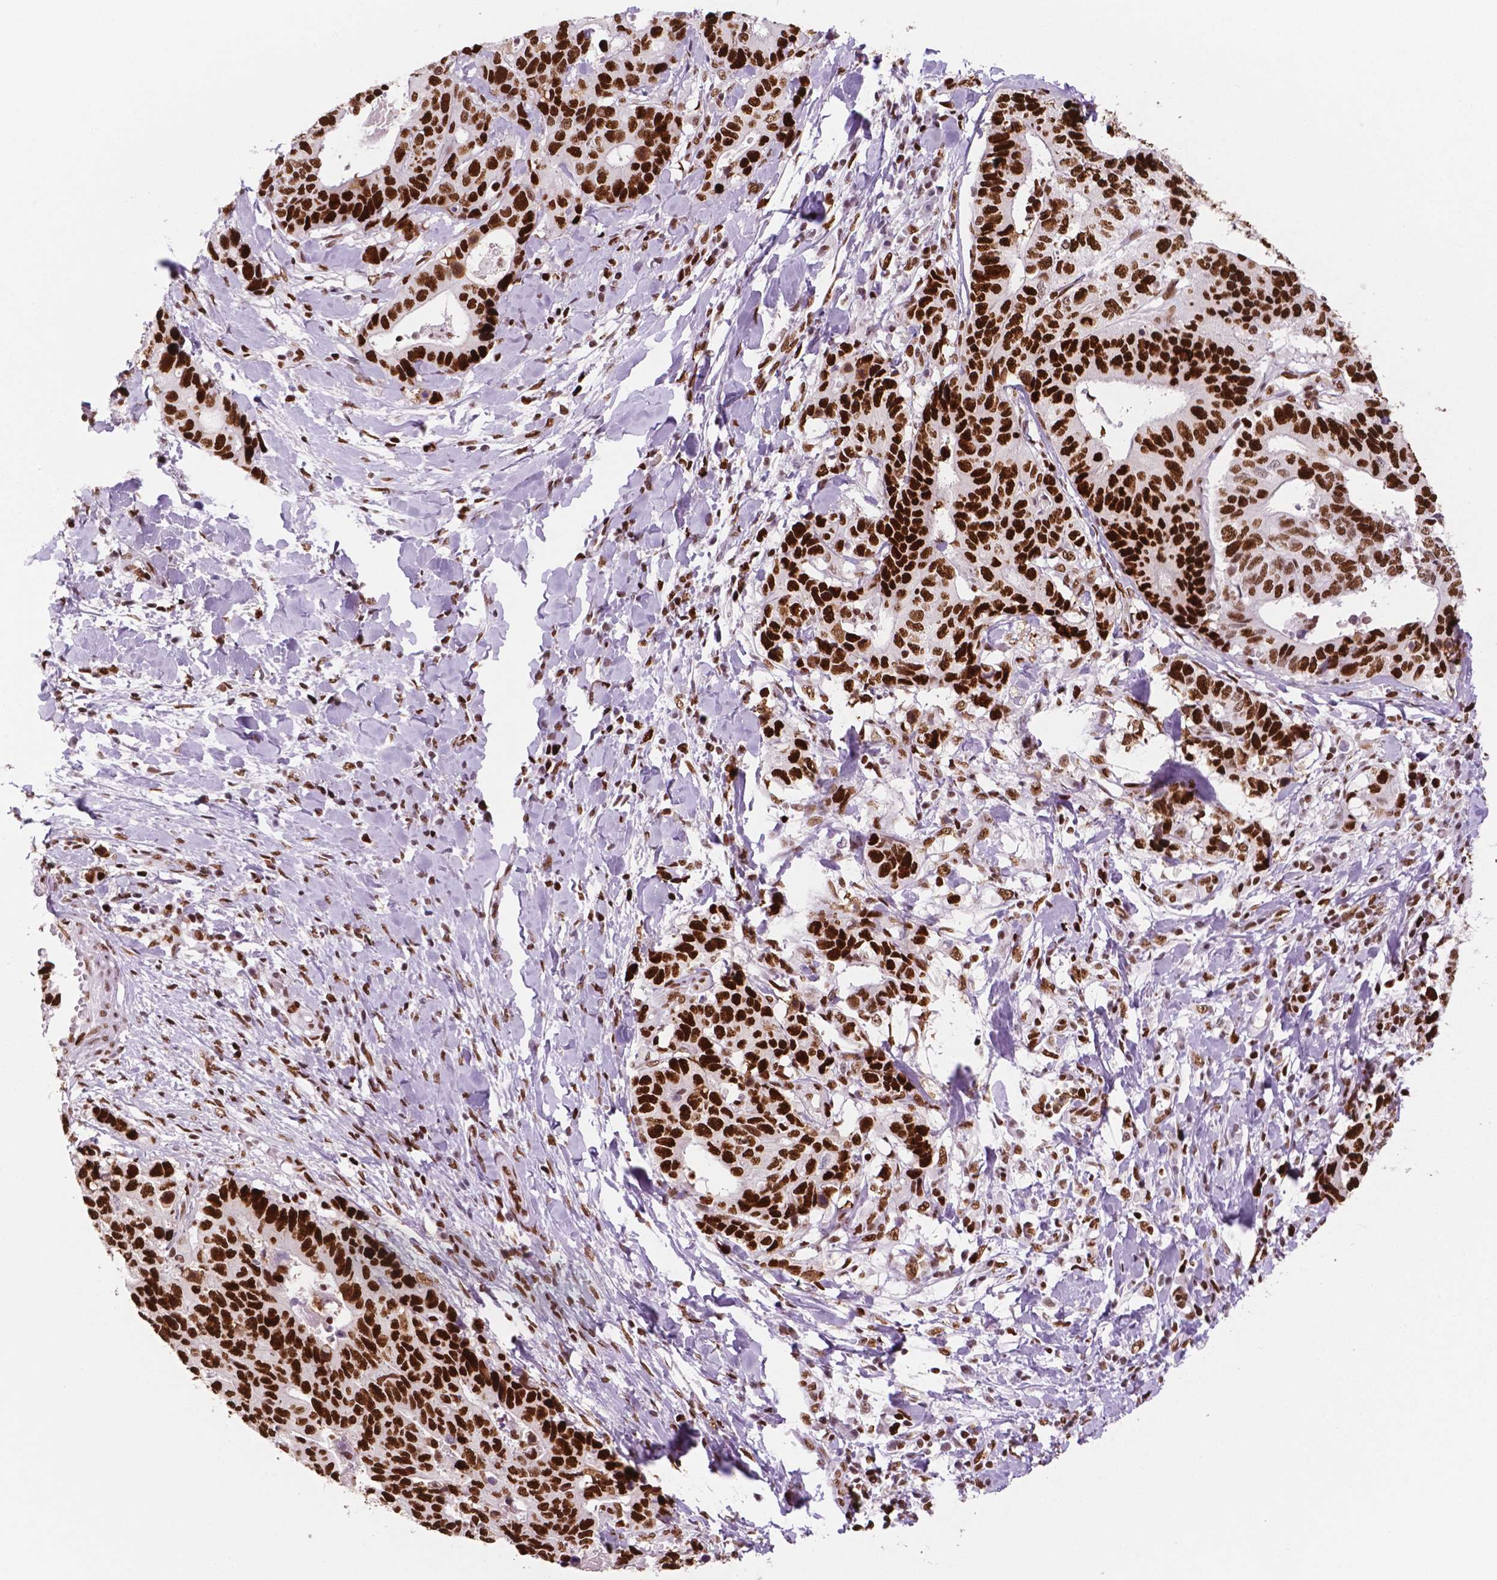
{"staining": {"intensity": "strong", "quantity": ">75%", "location": "nuclear"}, "tissue": "stomach cancer", "cell_type": "Tumor cells", "image_type": "cancer", "snomed": [{"axis": "morphology", "description": "Adenocarcinoma, NOS"}, {"axis": "topography", "description": "Stomach, upper"}], "caption": "This is a histology image of IHC staining of adenocarcinoma (stomach), which shows strong positivity in the nuclear of tumor cells.", "gene": "MSH6", "patient": {"sex": "female", "age": 67}}